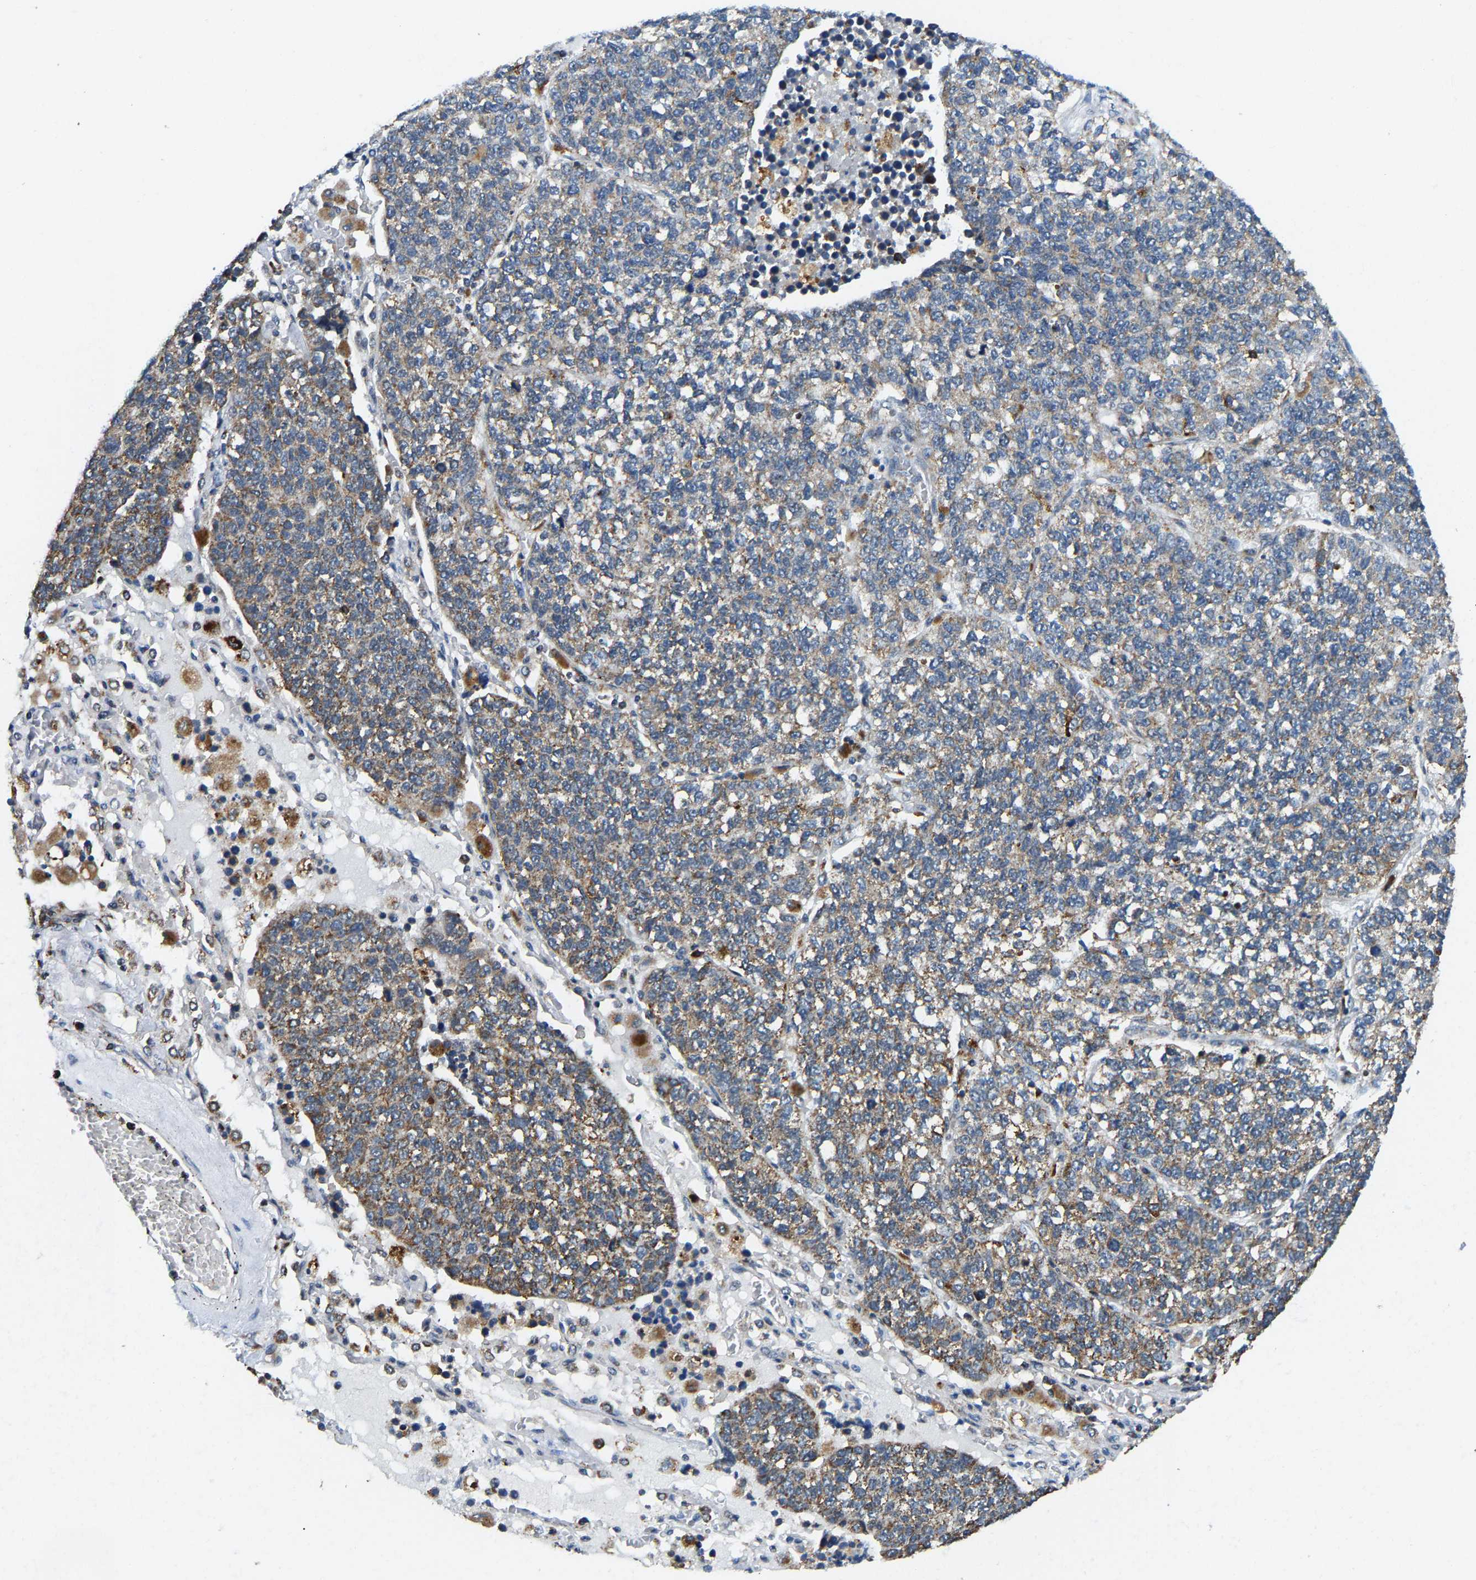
{"staining": {"intensity": "weak", "quantity": ">75%", "location": "cytoplasmic/membranous"}, "tissue": "lung cancer", "cell_type": "Tumor cells", "image_type": "cancer", "snomed": [{"axis": "morphology", "description": "Adenocarcinoma, NOS"}, {"axis": "topography", "description": "Lung"}], "caption": "IHC of lung cancer (adenocarcinoma) displays low levels of weak cytoplasmic/membranous positivity in approximately >75% of tumor cells. (DAB IHC, brown staining for protein, blue staining for nuclei).", "gene": "GIMAP7", "patient": {"sex": "male", "age": 49}}